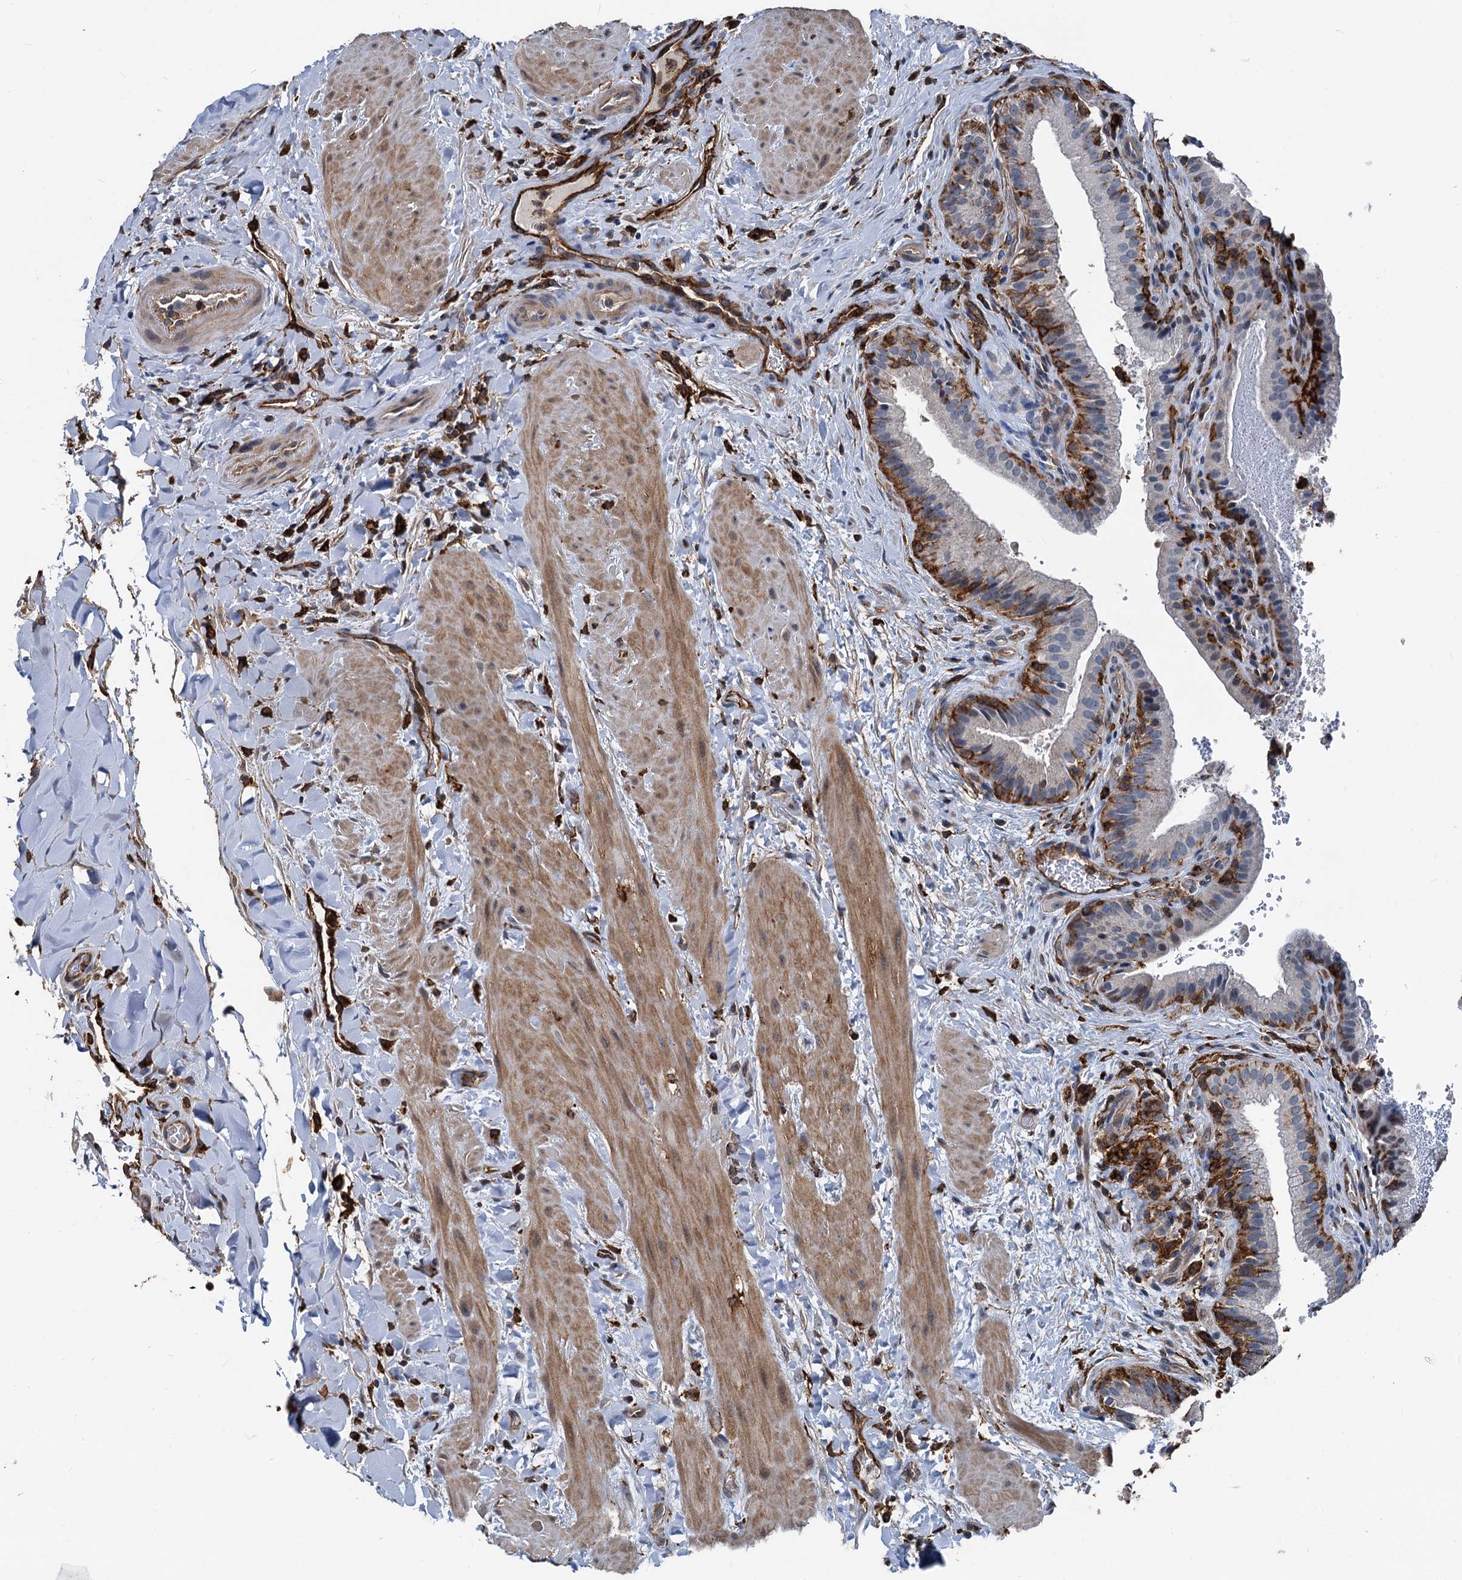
{"staining": {"intensity": "weak", "quantity": "25%-75%", "location": "cytoplasmic/membranous"}, "tissue": "gallbladder", "cell_type": "Glandular cells", "image_type": "normal", "snomed": [{"axis": "morphology", "description": "Normal tissue, NOS"}, {"axis": "topography", "description": "Gallbladder"}], "caption": "Immunohistochemistry (IHC) image of benign gallbladder: human gallbladder stained using immunohistochemistry (IHC) exhibits low levels of weak protein expression localized specifically in the cytoplasmic/membranous of glandular cells, appearing as a cytoplasmic/membranous brown color.", "gene": "PLEKHO2", "patient": {"sex": "male", "age": 24}}